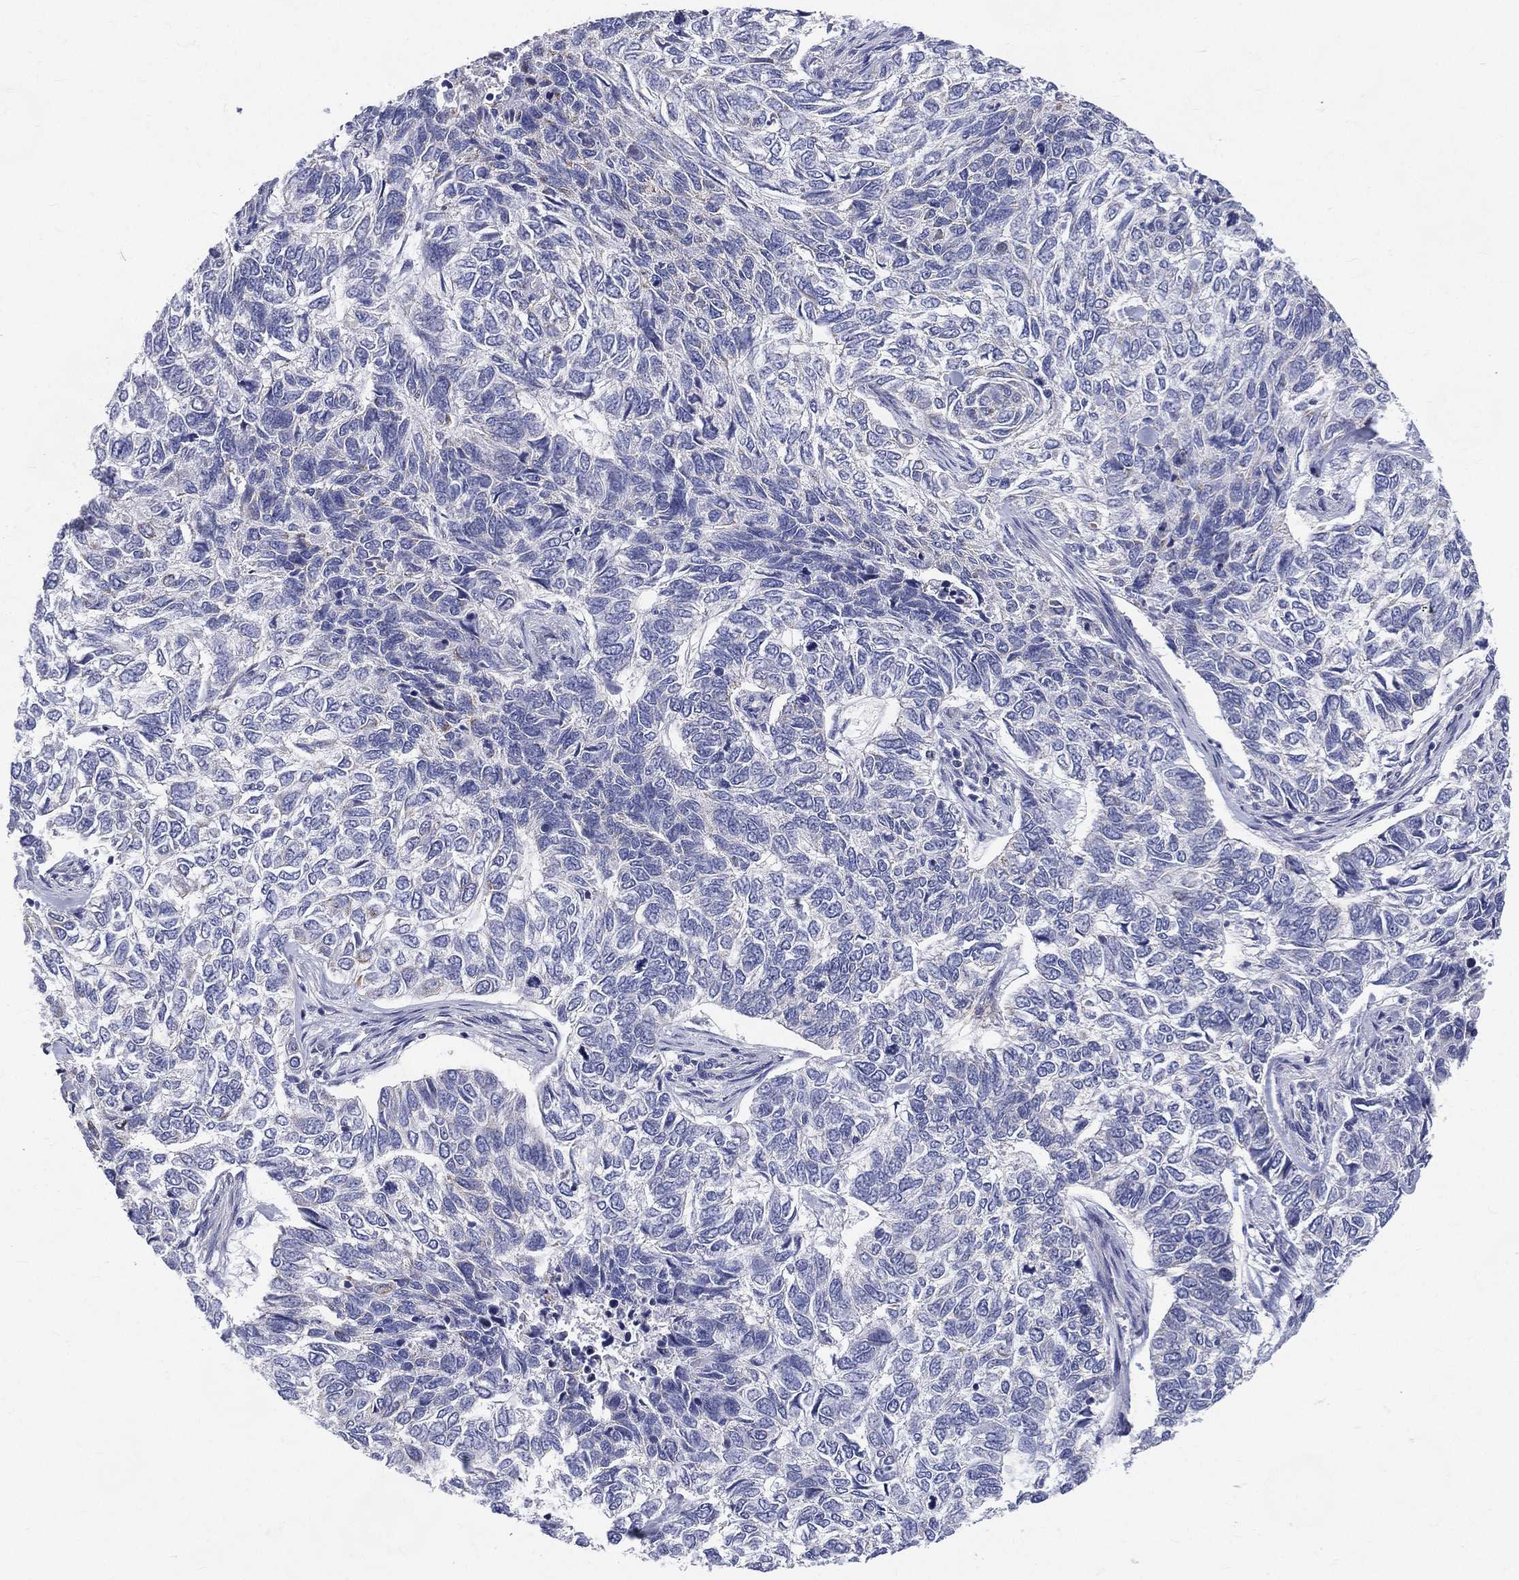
{"staining": {"intensity": "negative", "quantity": "none", "location": "none"}, "tissue": "skin cancer", "cell_type": "Tumor cells", "image_type": "cancer", "snomed": [{"axis": "morphology", "description": "Basal cell carcinoma"}, {"axis": "topography", "description": "Skin"}], "caption": "The micrograph displays no staining of tumor cells in skin basal cell carcinoma. (DAB (3,3'-diaminobenzidine) immunohistochemistry (IHC), high magnification).", "gene": "PWWP3A", "patient": {"sex": "female", "age": 65}}